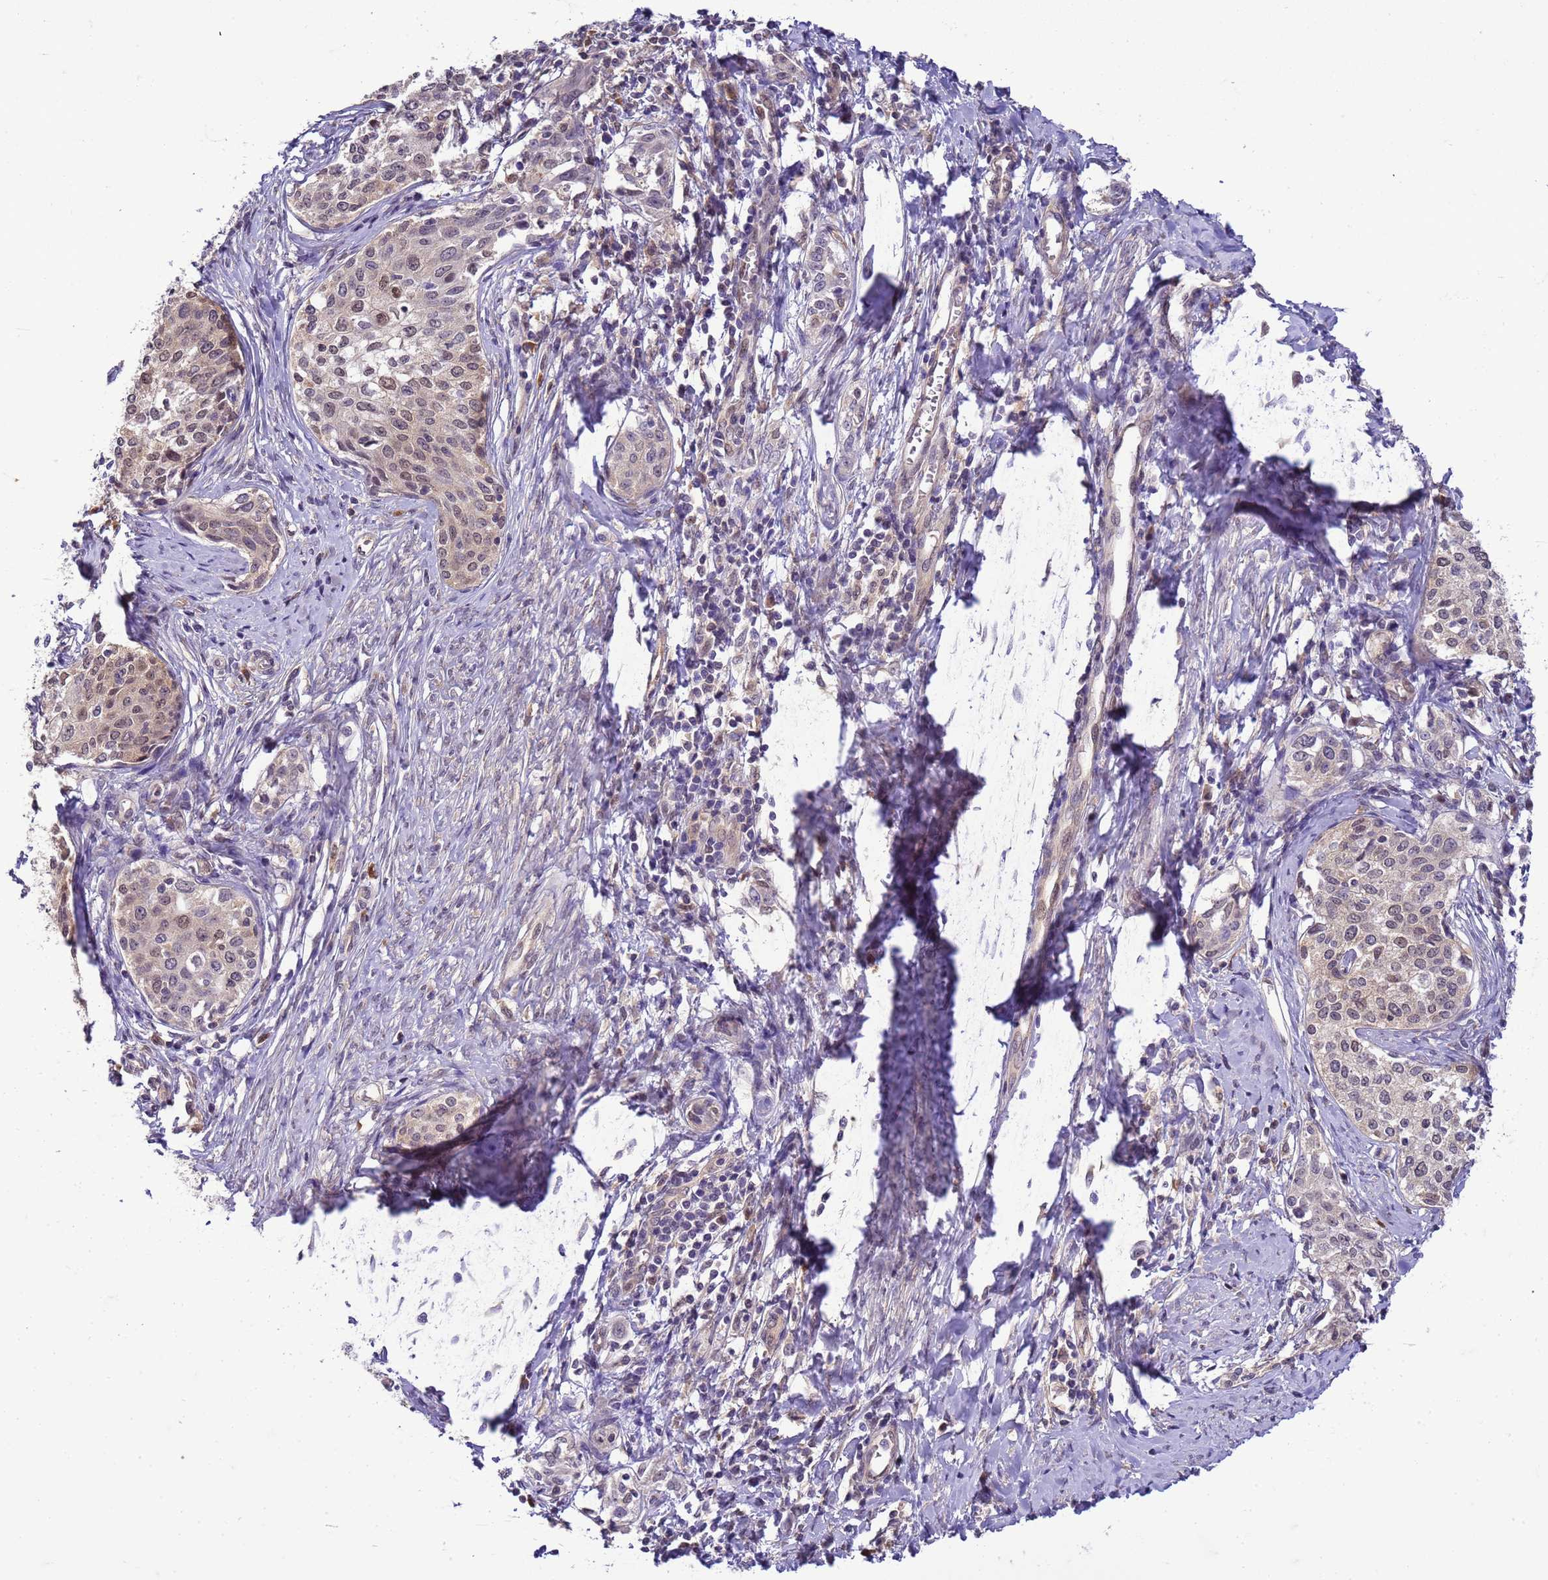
{"staining": {"intensity": "weak", "quantity": "25%-75%", "location": "nuclear"}, "tissue": "cervical cancer", "cell_type": "Tumor cells", "image_type": "cancer", "snomed": [{"axis": "morphology", "description": "Squamous cell carcinoma, NOS"}, {"axis": "morphology", "description": "Adenocarcinoma, NOS"}, {"axis": "topography", "description": "Cervix"}], "caption": "Immunohistochemical staining of cervical squamous cell carcinoma exhibits low levels of weak nuclear staining in about 25%-75% of tumor cells.", "gene": "DDI2", "patient": {"sex": "female", "age": 52}}